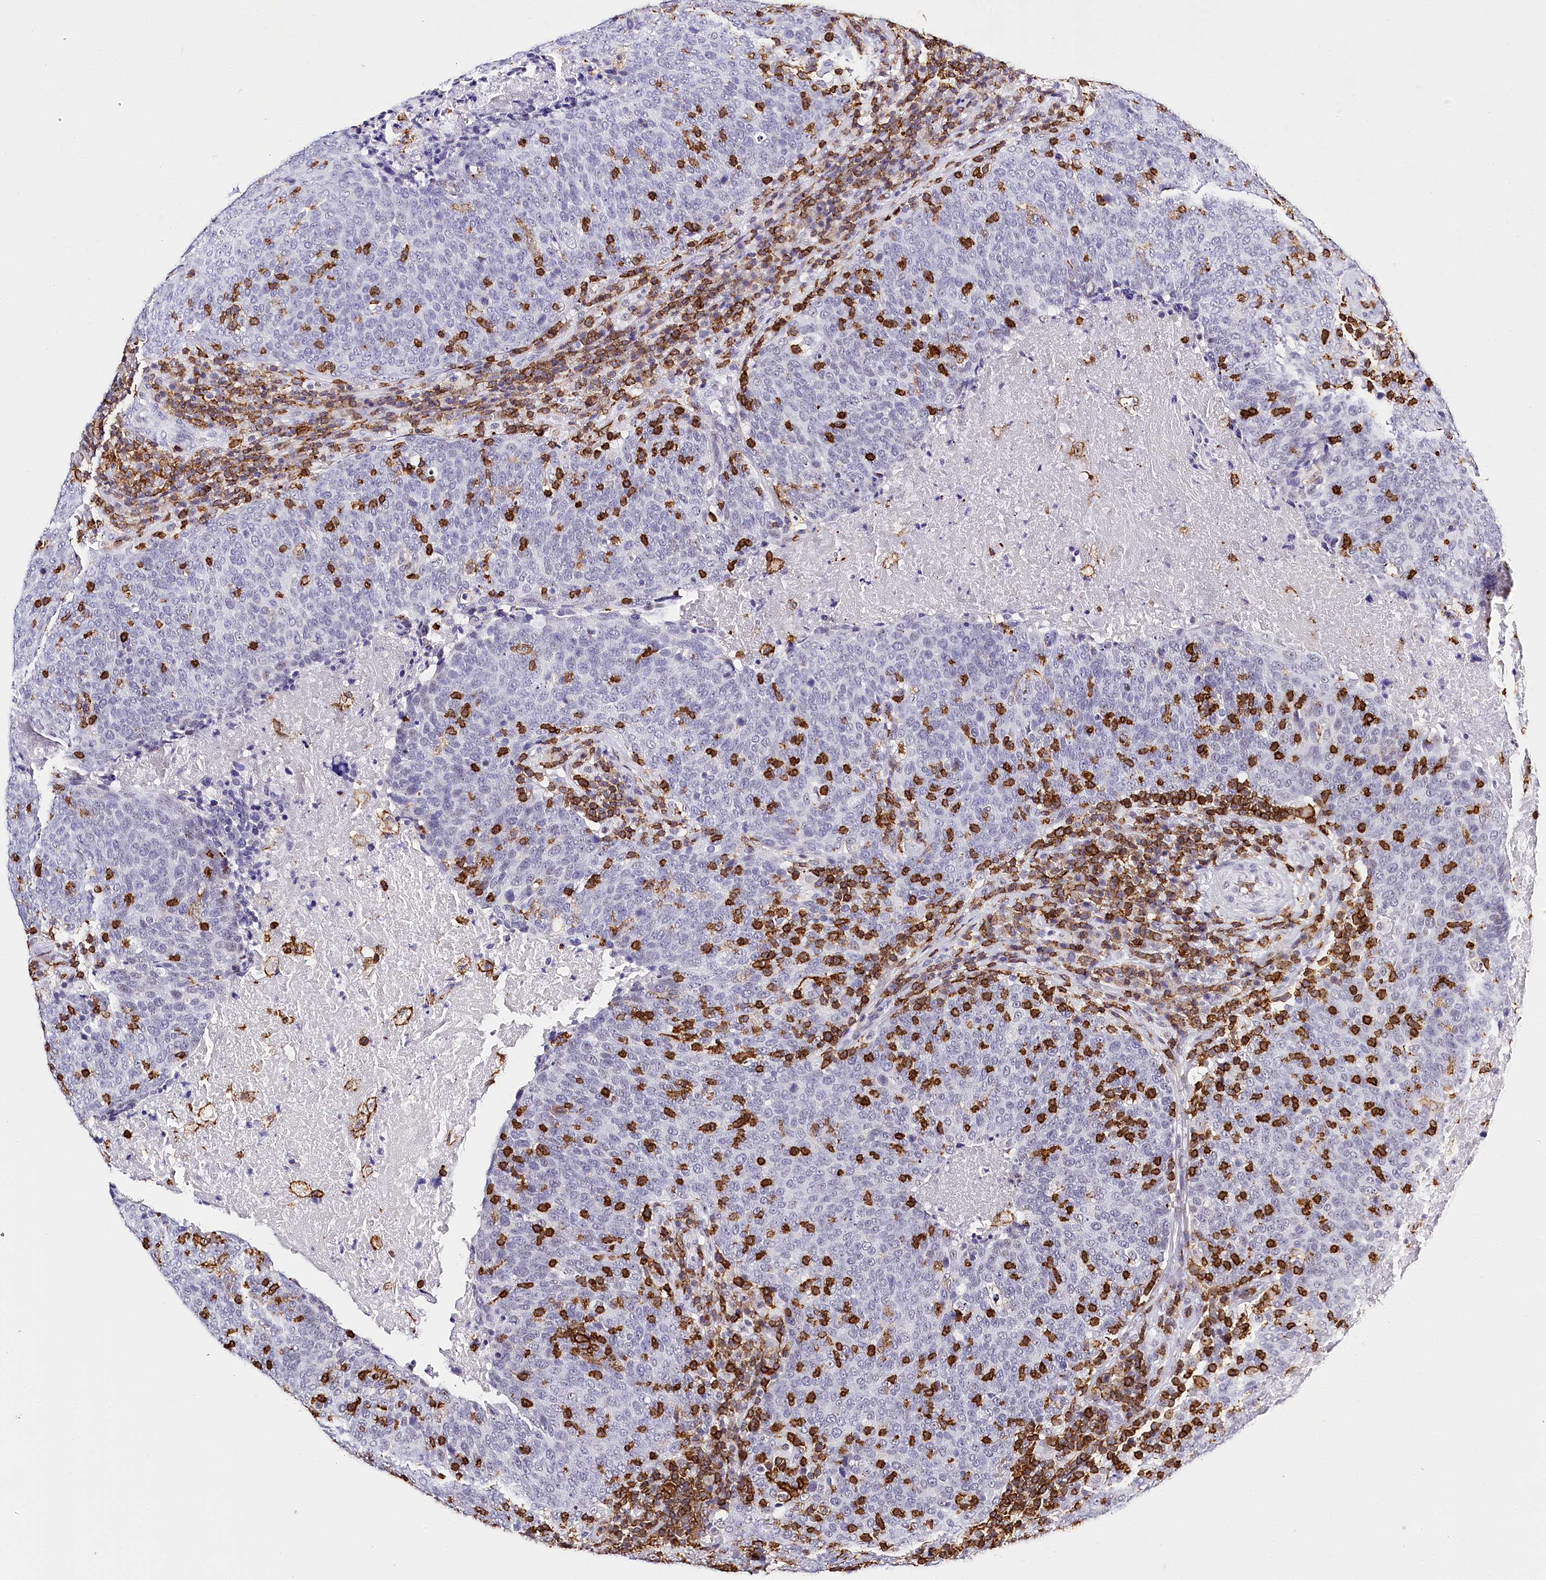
{"staining": {"intensity": "negative", "quantity": "none", "location": "none"}, "tissue": "head and neck cancer", "cell_type": "Tumor cells", "image_type": "cancer", "snomed": [{"axis": "morphology", "description": "Squamous cell carcinoma, NOS"}, {"axis": "morphology", "description": "Squamous cell carcinoma, metastatic, NOS"}, {"axis": "topography", "description": "Lymph node"}, {"axis": "topography", "description": "Head-Neck"}], "caption": "The immunohistochemistry (IHC) histopathology image has no significant expression in tumor cells of head and neck cancer tissue. The staining is performed using DAB (3,3'-diaminobenzidine) brown chromogen with nuclei counter-stained in using hematoxylin.", "gene": "BARD1", "patient": {"sex": "male", "age": 62}}